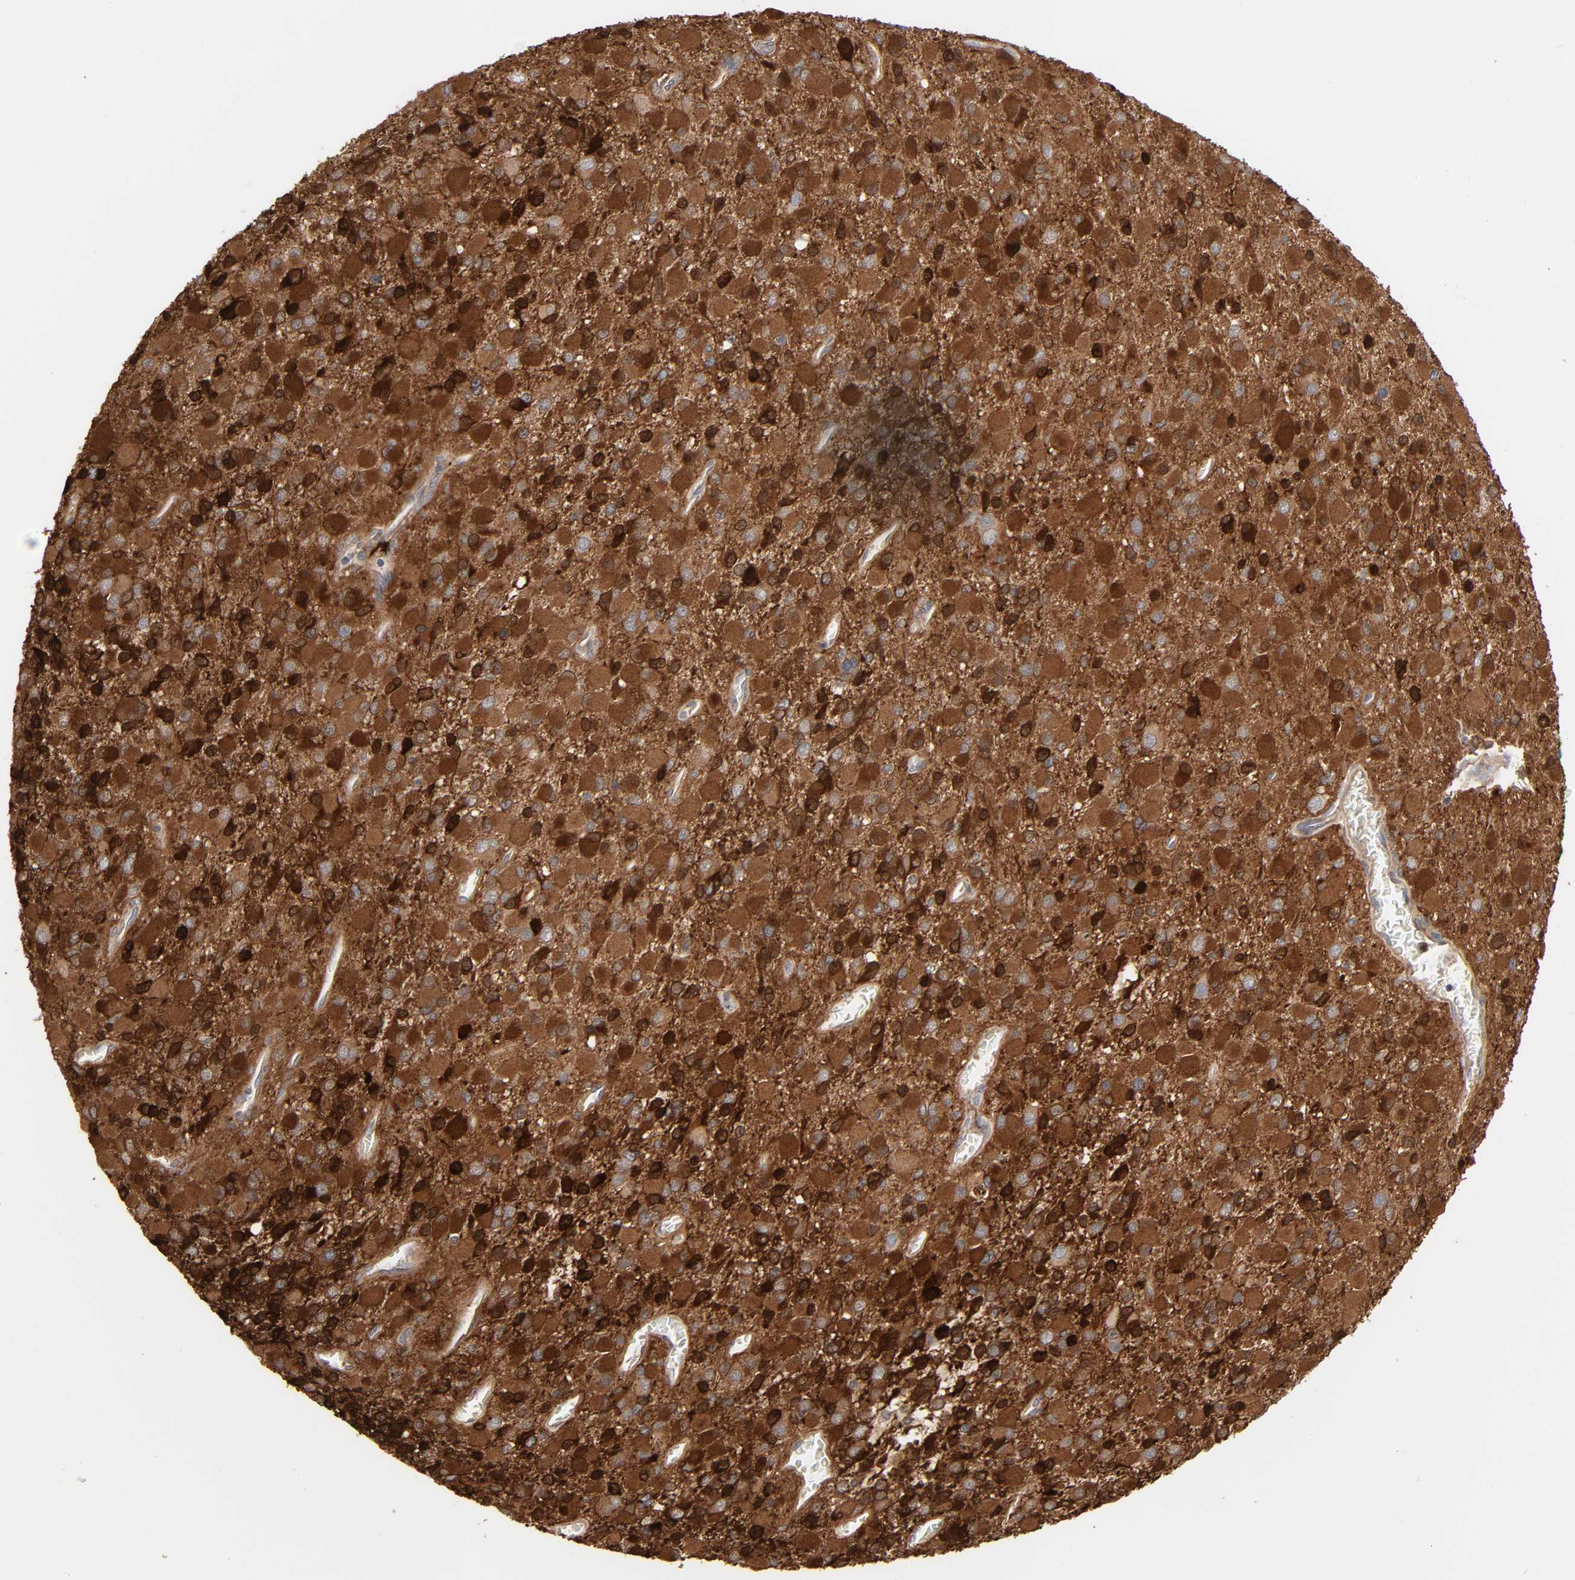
{"staining": {"intensity": "strong", "quantity": ">75%", "location": "cytoplasmic/membranous,nuclear"}, "tissue": "glioma", "cell_type": "Tumor cells", "image_type": "cancer", "snomed": [{"axis": "morphology", "description": "Glioma, malignant, Low grade"}, {"axis": "topography", "description": "Brain"}], "caption": "This is an image of immunohistochemistry (IHC) staining of glioma, which shows strong expression in the cytoplasmic/membranous and nuclear of tumor cells.", "gene": "NDRG2", "patient": {"sex": "male", "age": 42}}